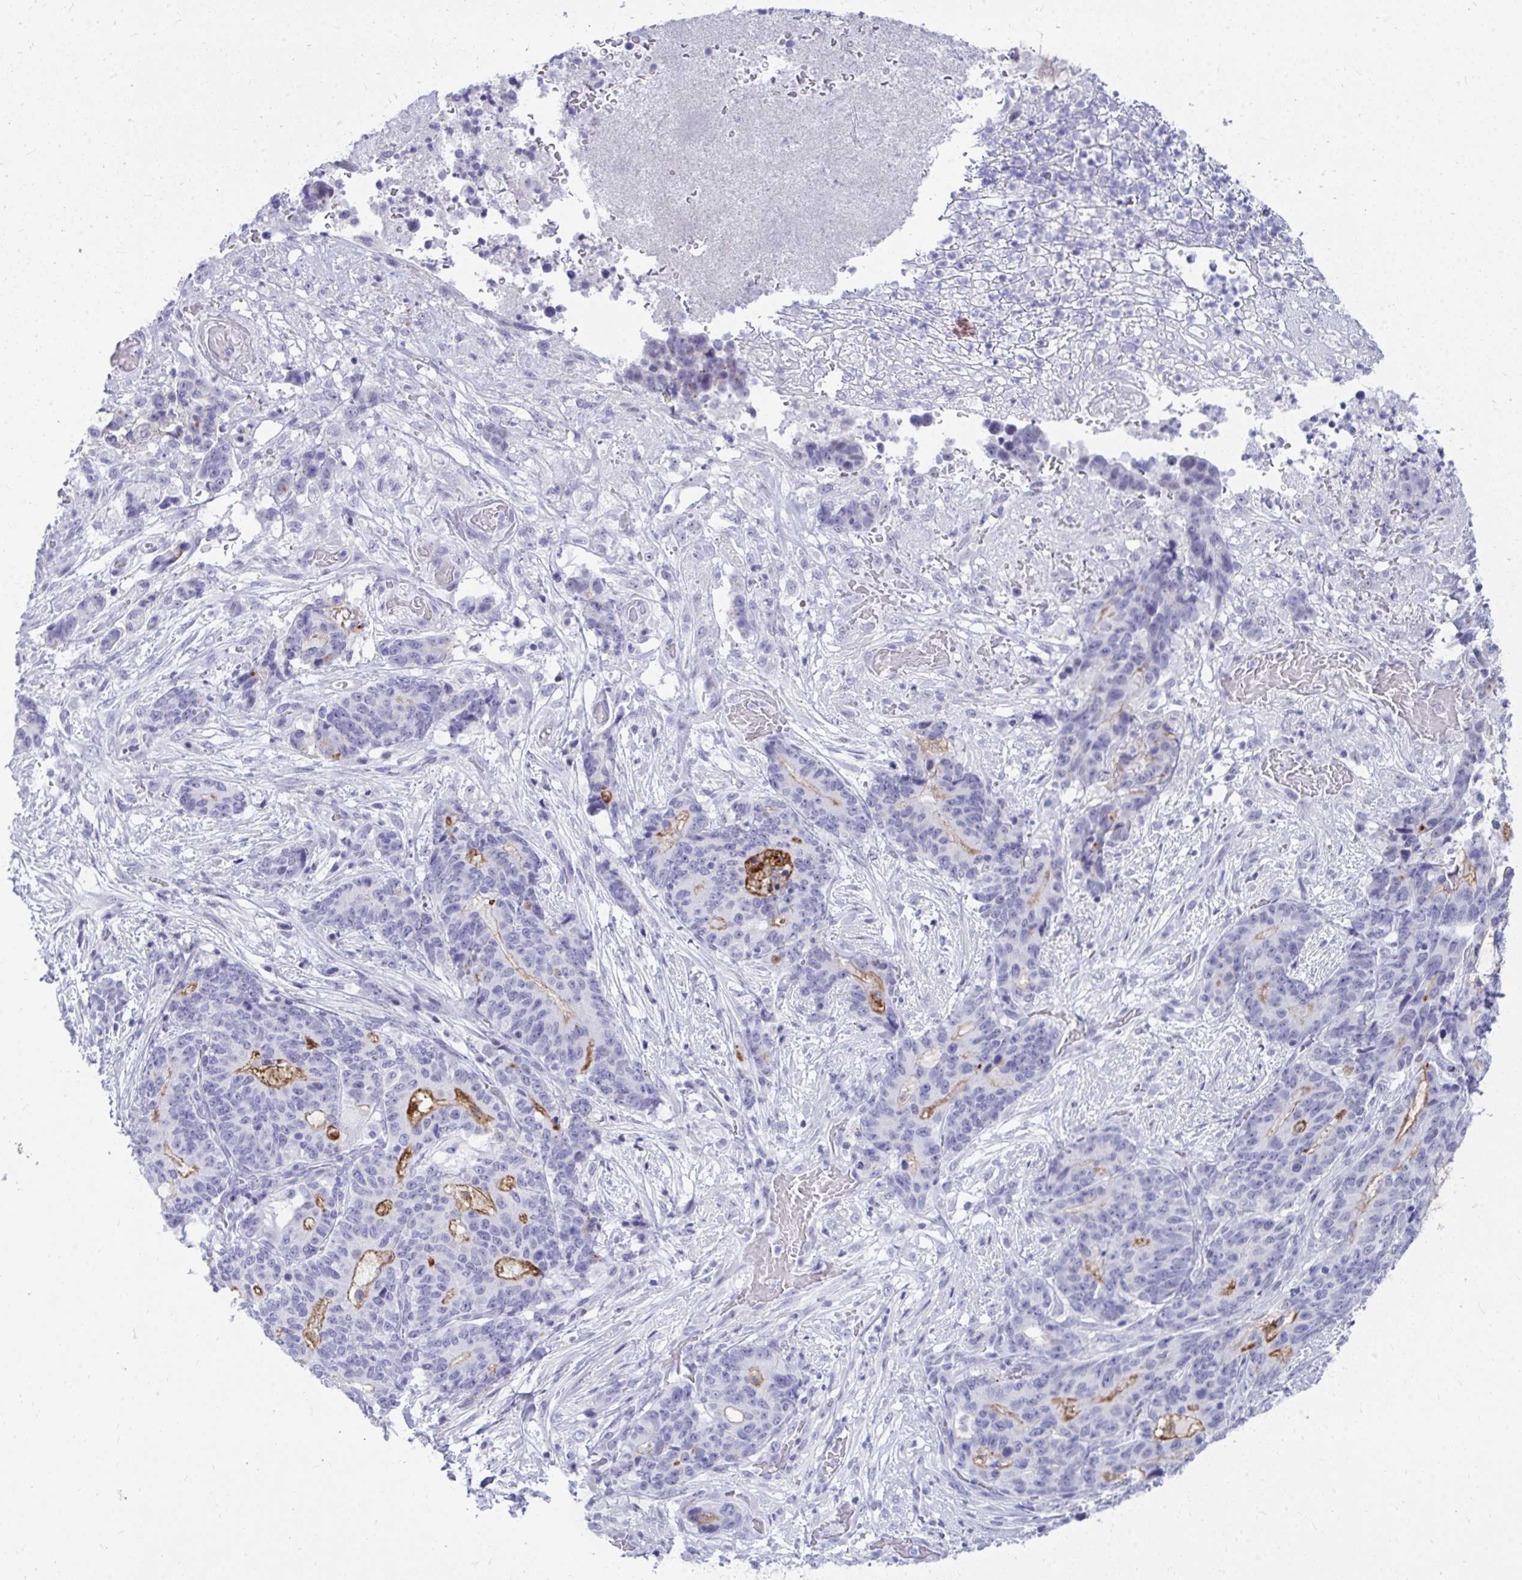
{"staining": {"intensity": "moderate", "quantity": "<25%", "location": "cytoplasmic/membranous"}, "tissue": "stomach cancer", "cell_type": "Tumor cells", "image_type": "cancer", "snomed": [{"axis": "morphology", "description": "Normal tissue, NOS"}, {"axis": "morphology", "description": "Adenocarcinoma, NOS"}, {"axis": "topography", "description": "Stomach"}], "caption": "Tumor cells display low levels of moderate cytoplasmic/membranous expression in approximately <25% of cells in stomach cancer. The staining was performed using DAB (3,3'-diaminobenzidine) to visualize the protein expression in brown, while the nuclei were stained in blue with hematoxylin (Magnification: 20x).", "gene": "OR5F1", "patient": {"sex": "female", "age": 64}}